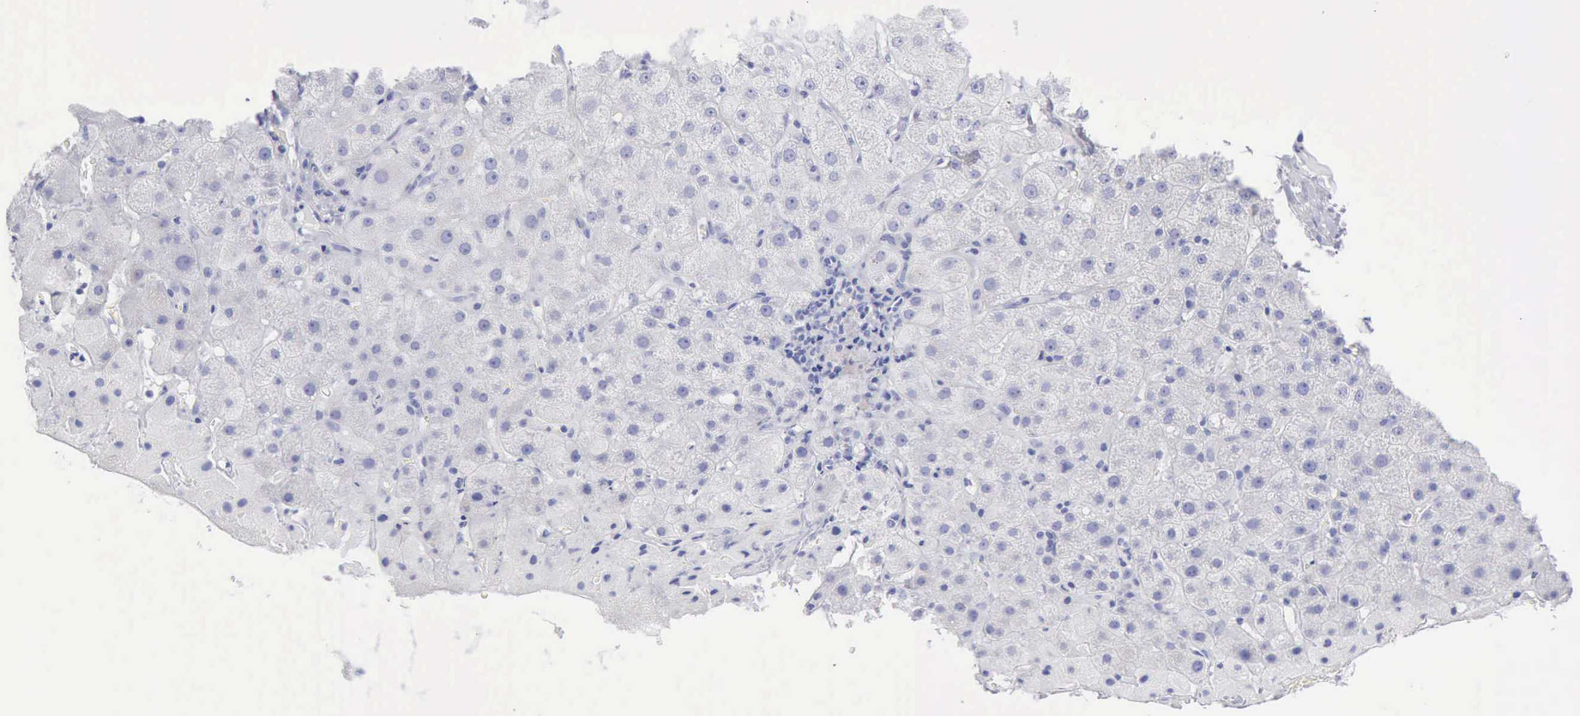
{"staining": {"intensity": "negative", "quantity": "none", "location": "none"}, "tissue": "liver cancer", "cell_type": "Tumor cells", "image_type": "cancer", "snomed": [{"axis": "morphology", "description": "Cholangiocarcinoma"}, {"axis": "topography", "description": "Liver"}], "caption": "A photomicrograph of liver cholangiocarcinoma stained for a protein shows no brown staining in tumor cells.", "gene": "KRT5", "patient": {"sex": "female", "age": 79}}